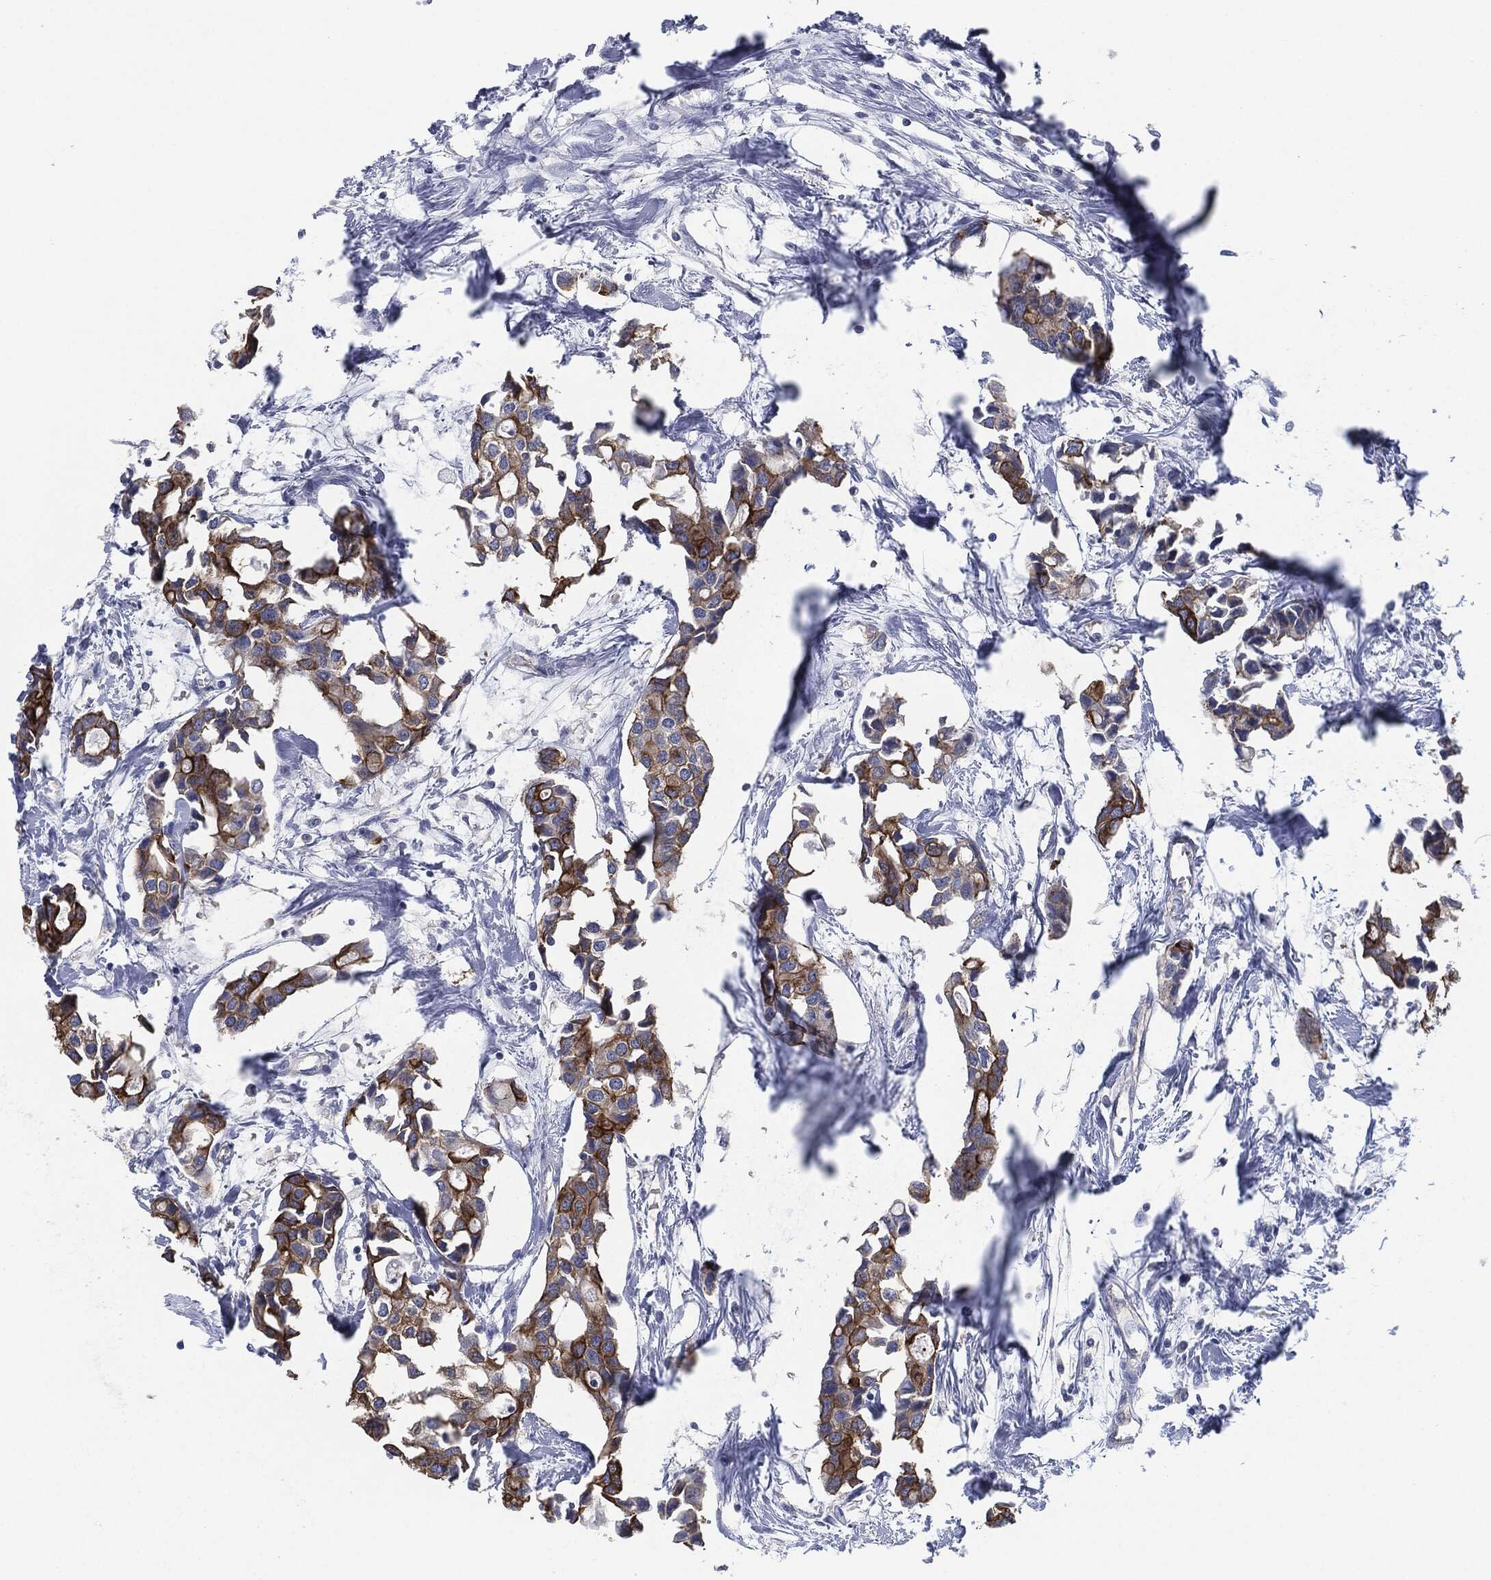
{"staining": {"intensity": "moderate", "quantity": ">75%", "location": "cytoplasmic/membranous"}, "tissue": "breast cancer", "cell_type": "Tumor cells", "image_type": "cancer", "snomed": [{"axis": "morphology", "description": "Duct carcinoma"}, {"axis": "topography", "description": "Breast"}], "caption": "High-magnification brightfield microscopy of intraductal carcinoma (breast) stained with DAB (3,3'-diaminobenzidine) (brown) and counterstained with hematoxylin (blue). tumor cells exhibit moderate cytoplasmic/membranous positivity is seen in about>75% of cells. The staining was performed using DAB, with brown indicating positive protein expression. Nuclei are stained blue with hematoxylin.", "gene": "SHROOM2", "patient": {"sex": "female", "age": 83}}